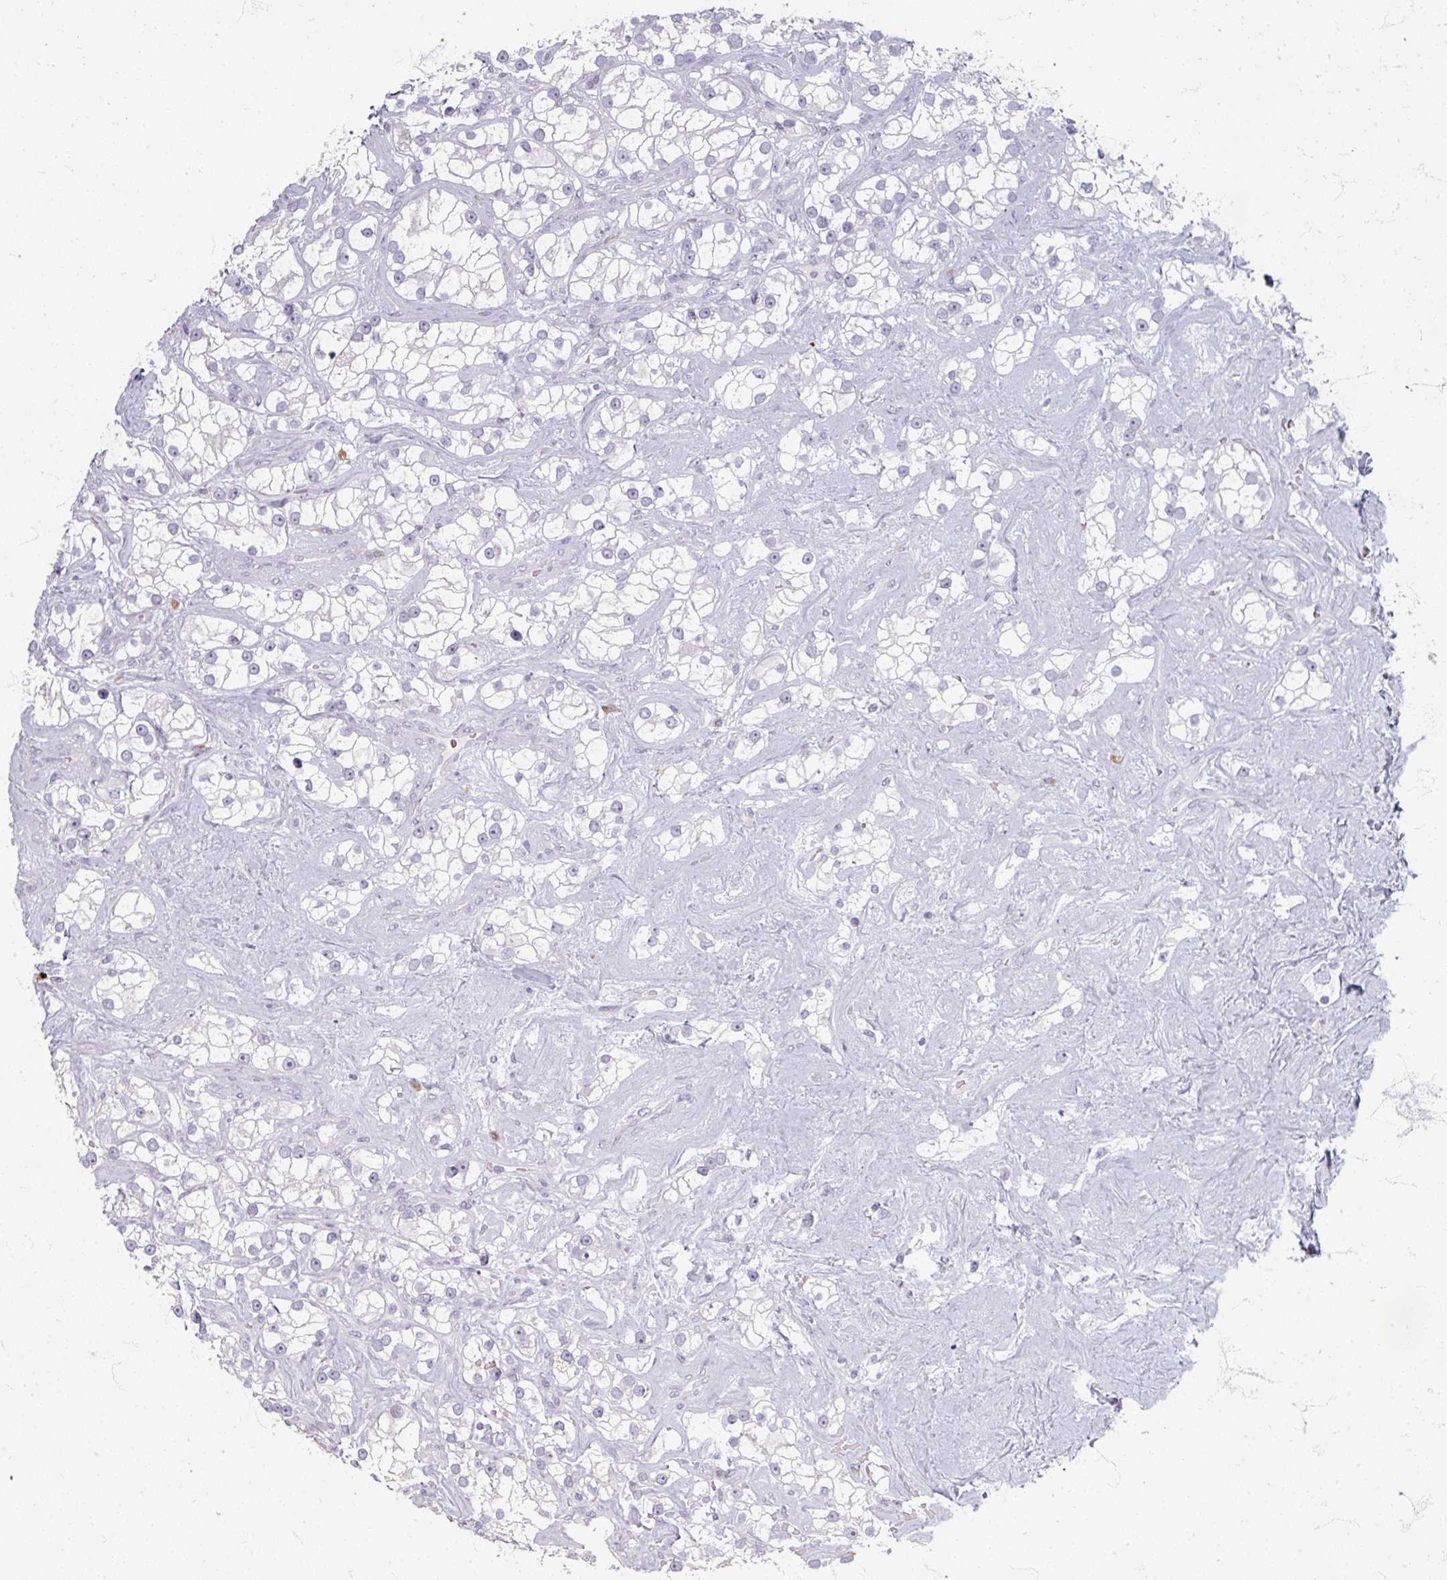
{"staining": {"intensity": "negative", "quantity": "none", "location": "none"}, "tissue": "renal cancer", "cell_type": "Tumor cells", "image_type": "cancer", "snomed": [{"axis": "morphology", "description": "Adenocarcinoma, NOS"}, {"axis": "topography", "description": "Kidney"}], "caption": "Image shows no protein staining in tumor cells of renal cancer (adenocarcinoma) tissue.", "gene": "ZNF878", "patient": {"sex": "male", "age": 77}}